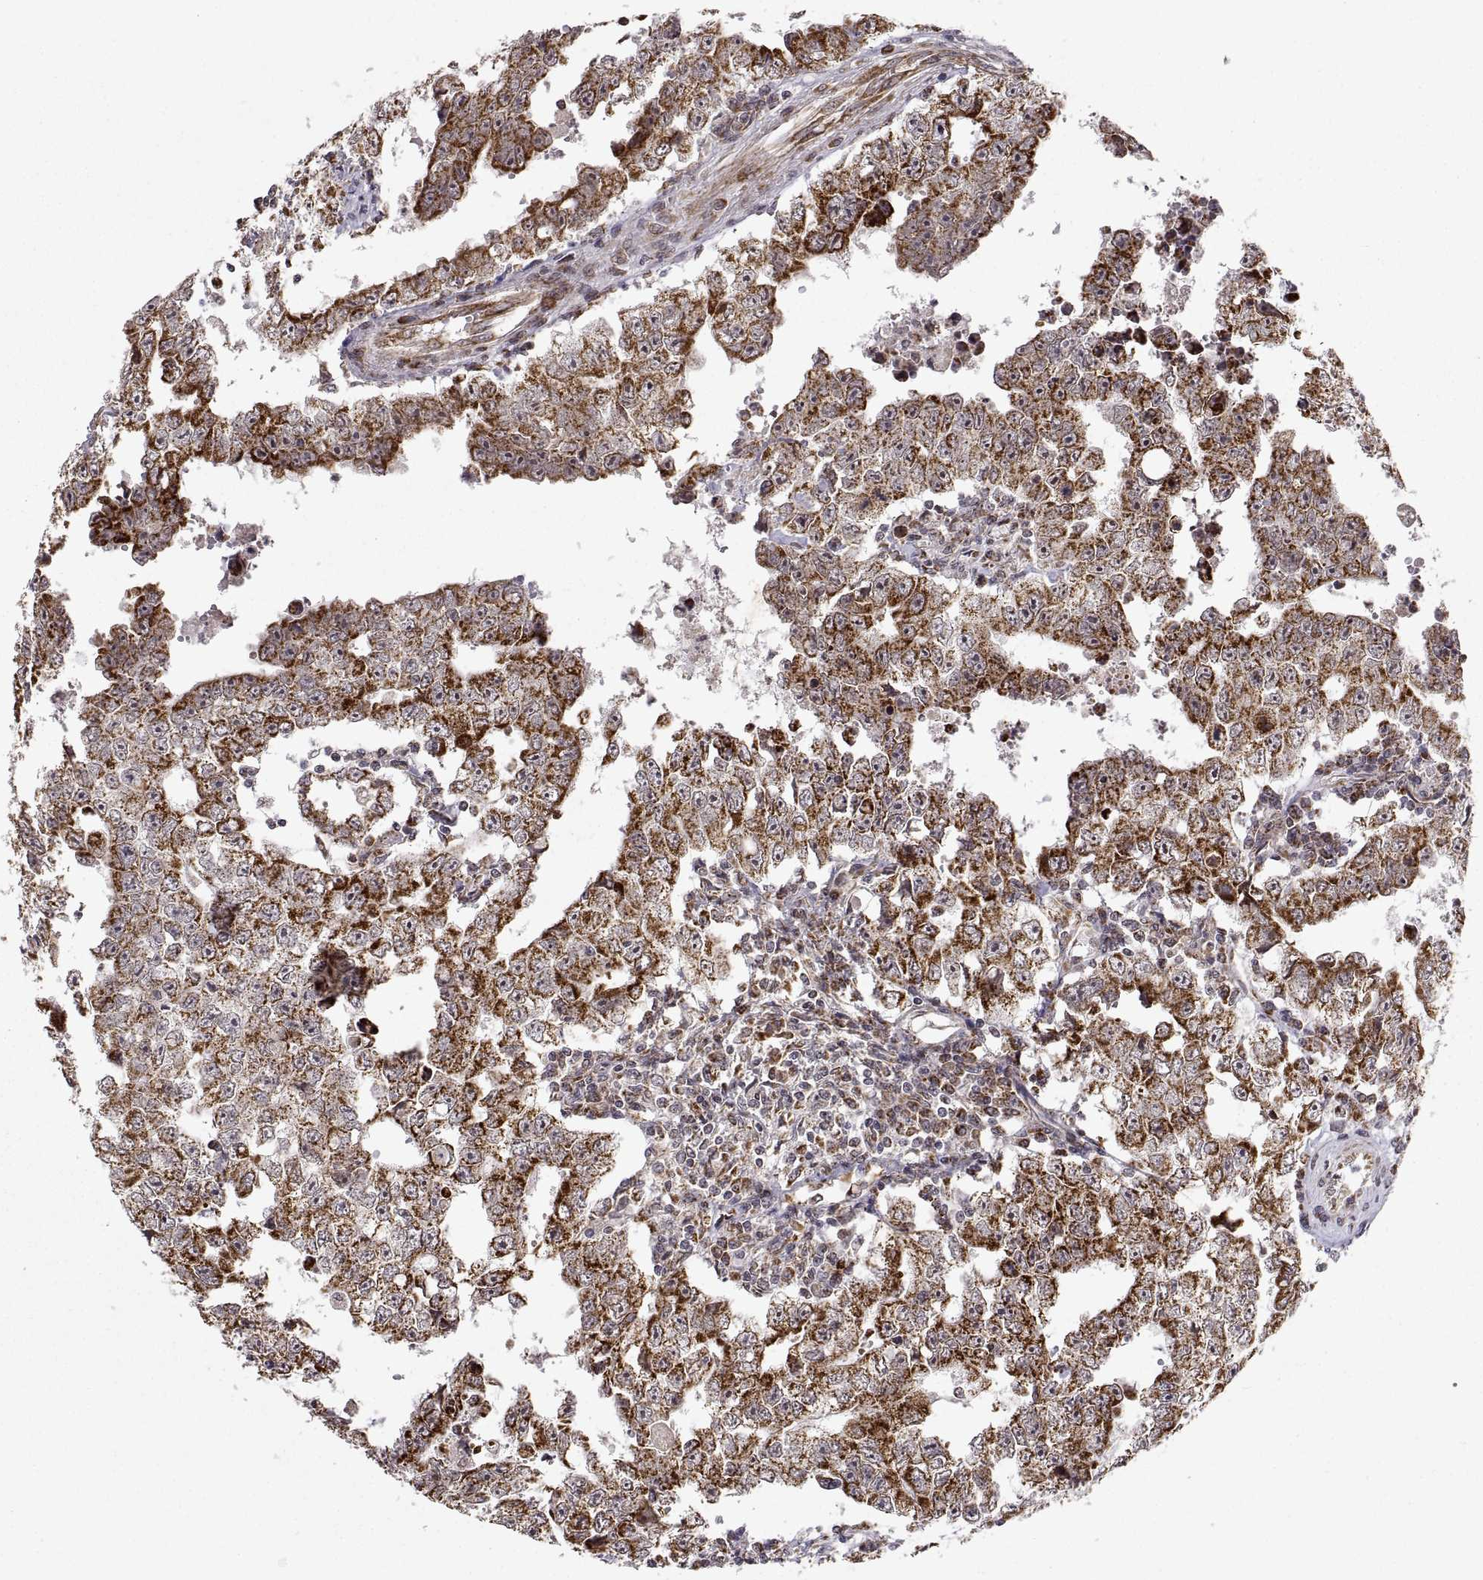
{"staining": {"intensity": "strong", "quantity": "25%-75%", "location": "cytoplasmic/membranous"}, "tissue": "testis cancer", "cell_type": "Tumor cells", "image_type": "cancer", "snomed": [{"axis": "morphology", "description": "Carcinoma, Embryonal, NOS"}, {"axis": "topography", "description": "Testis"}], "caption": "Protein analysis of embryonal carcinoma (testis) tissue shows strong cytoplasmic/membranous staining in approximately 25%-75% of tumor cells.", "gene": "MANBAL", "patient": {"sex": "male", "age": 36}}